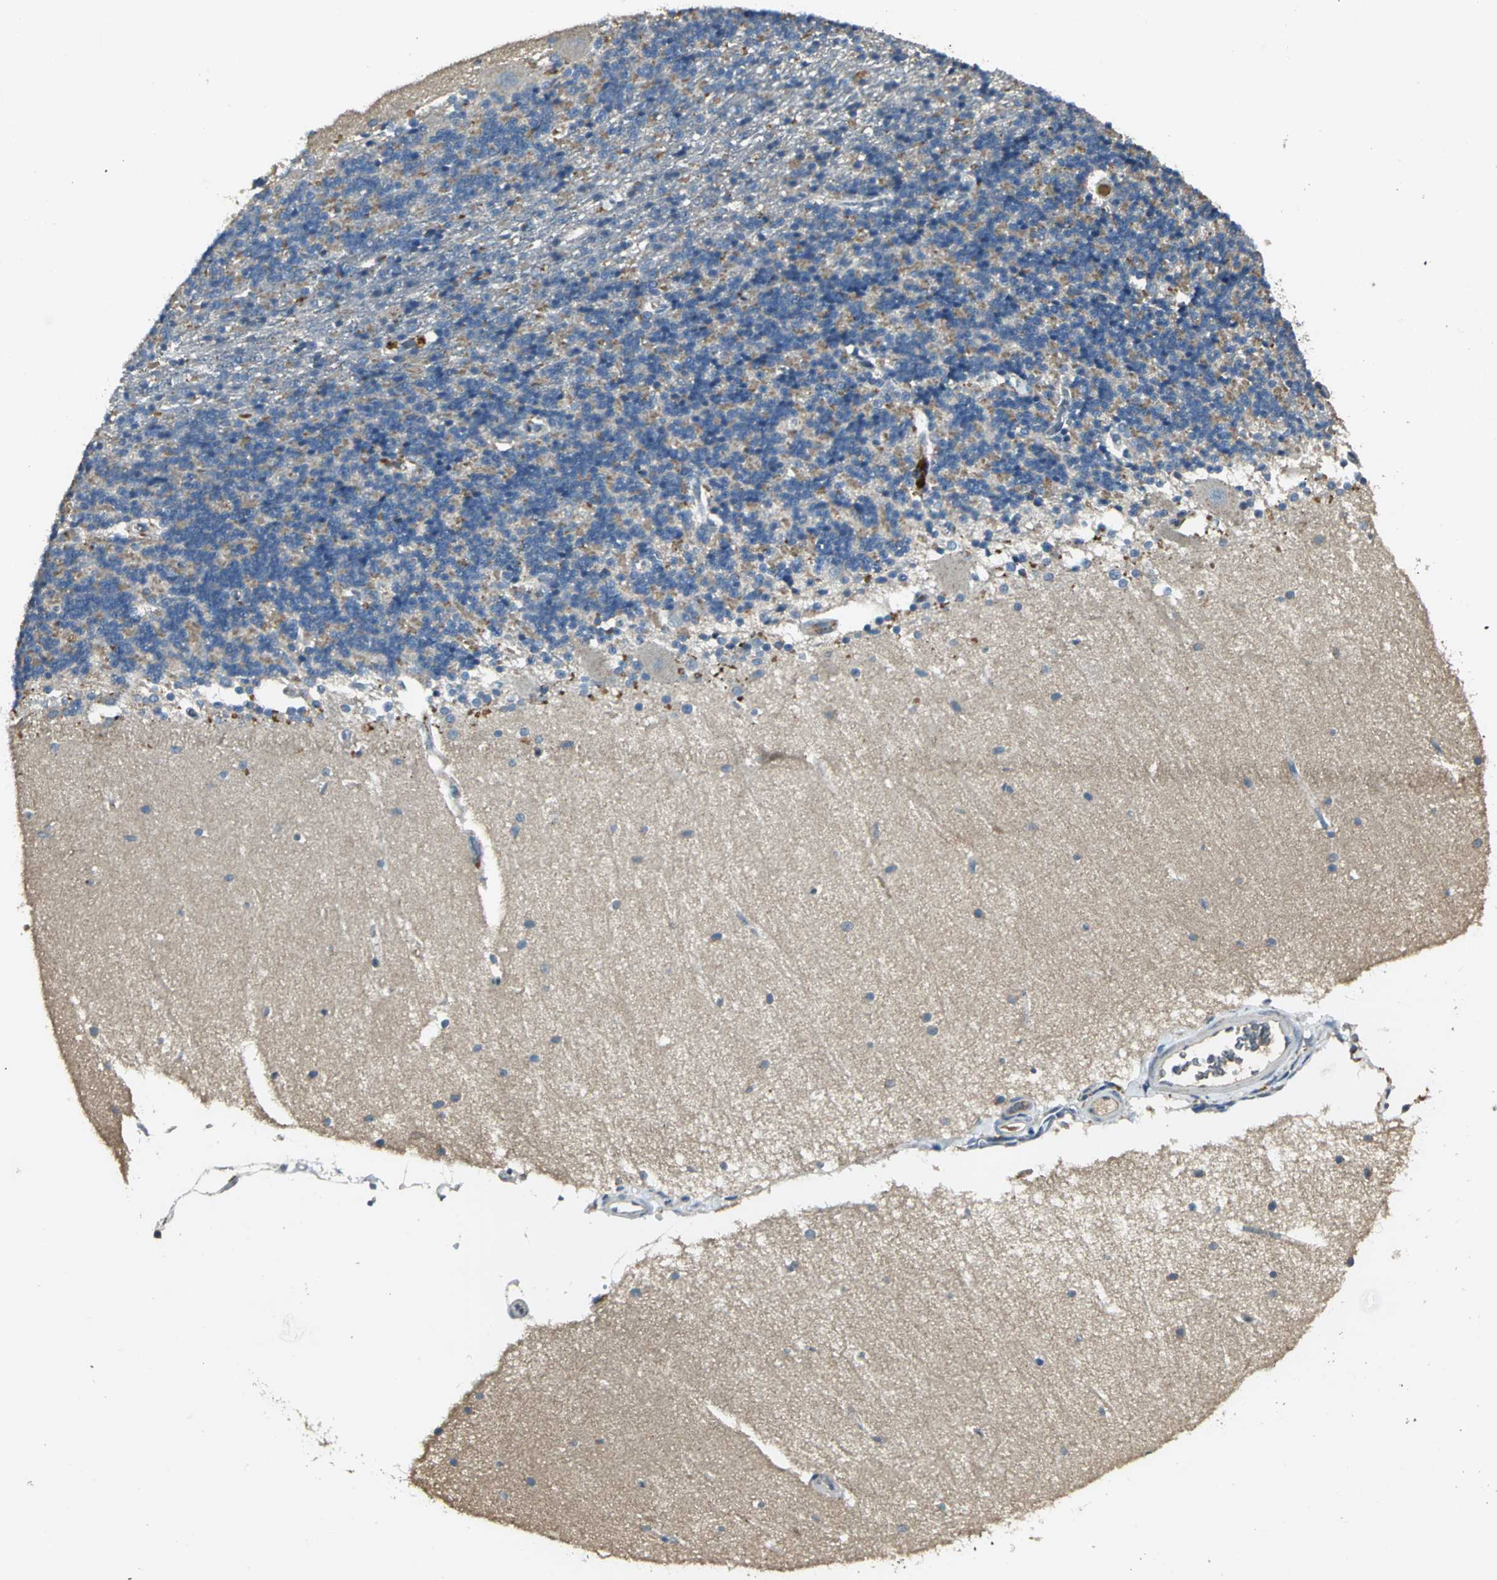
{"staining": {"intensity": "moderate", "quantity": "<25%", "location": "cytoplasmic/membranous"}, "tissue": "cerebellum", "cell_type": "Cells in granular layer", "image_type": "normal", "snomed": [{"axis": "morphology", "description": "Normal tissue, NOS"}, {"axis": "topography", "description": "Cerebellum"}], "caption": "Immunohistochemistry (IHC) of normal human cerebellum displays low levels of moderate cytoplasmic/membranous staining in about <25% of cells in granular layer. (Stains: DAB in brown, nuclei in blue, Microscopy: brightfield microscopy at high magnification).", "gene": "PROC", "patient": {"sex": "female", "age": 54}}